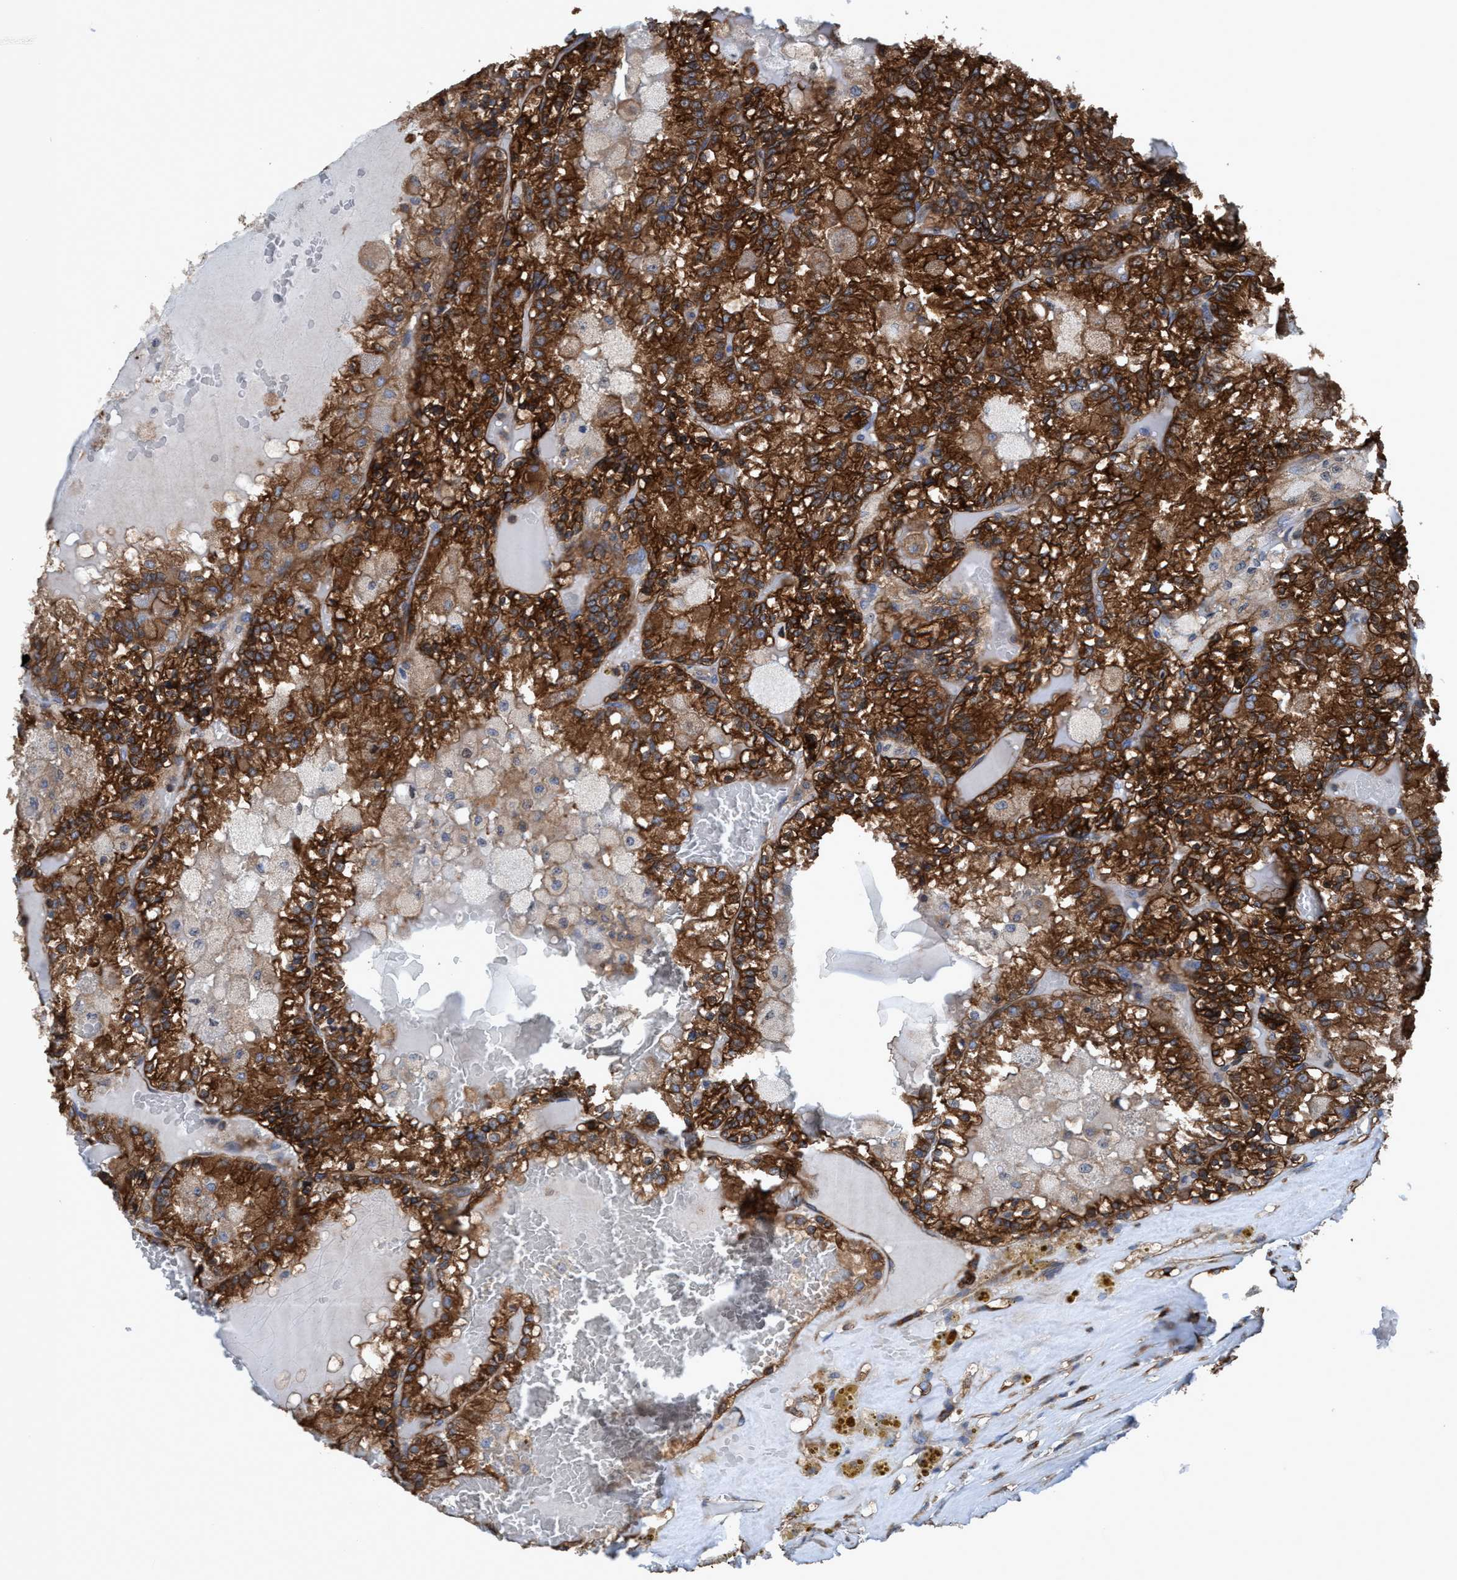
{"staining": {"intensity": "strong", "quantity": ">75%", "location": "cytoplasmic/membranous"}, "tissue": "renal cancer", "cell_type": "Tumor cells", "image_type": "cancer", "snomed": [{"axis": "morphology", "description": "Adenocarcinoma, NOS"}, {"axis": "topography", "description": "Kidney"}], "caption": "High-power microscopy captured an immunohistochemistry (IHC) photomicrograph of renal cancer, revealing strong cytoplasmic/membranous positivity in about >75% of tumor cells.", "gene": "NMT1", "patient": {"sex": "female", "age": 56}}